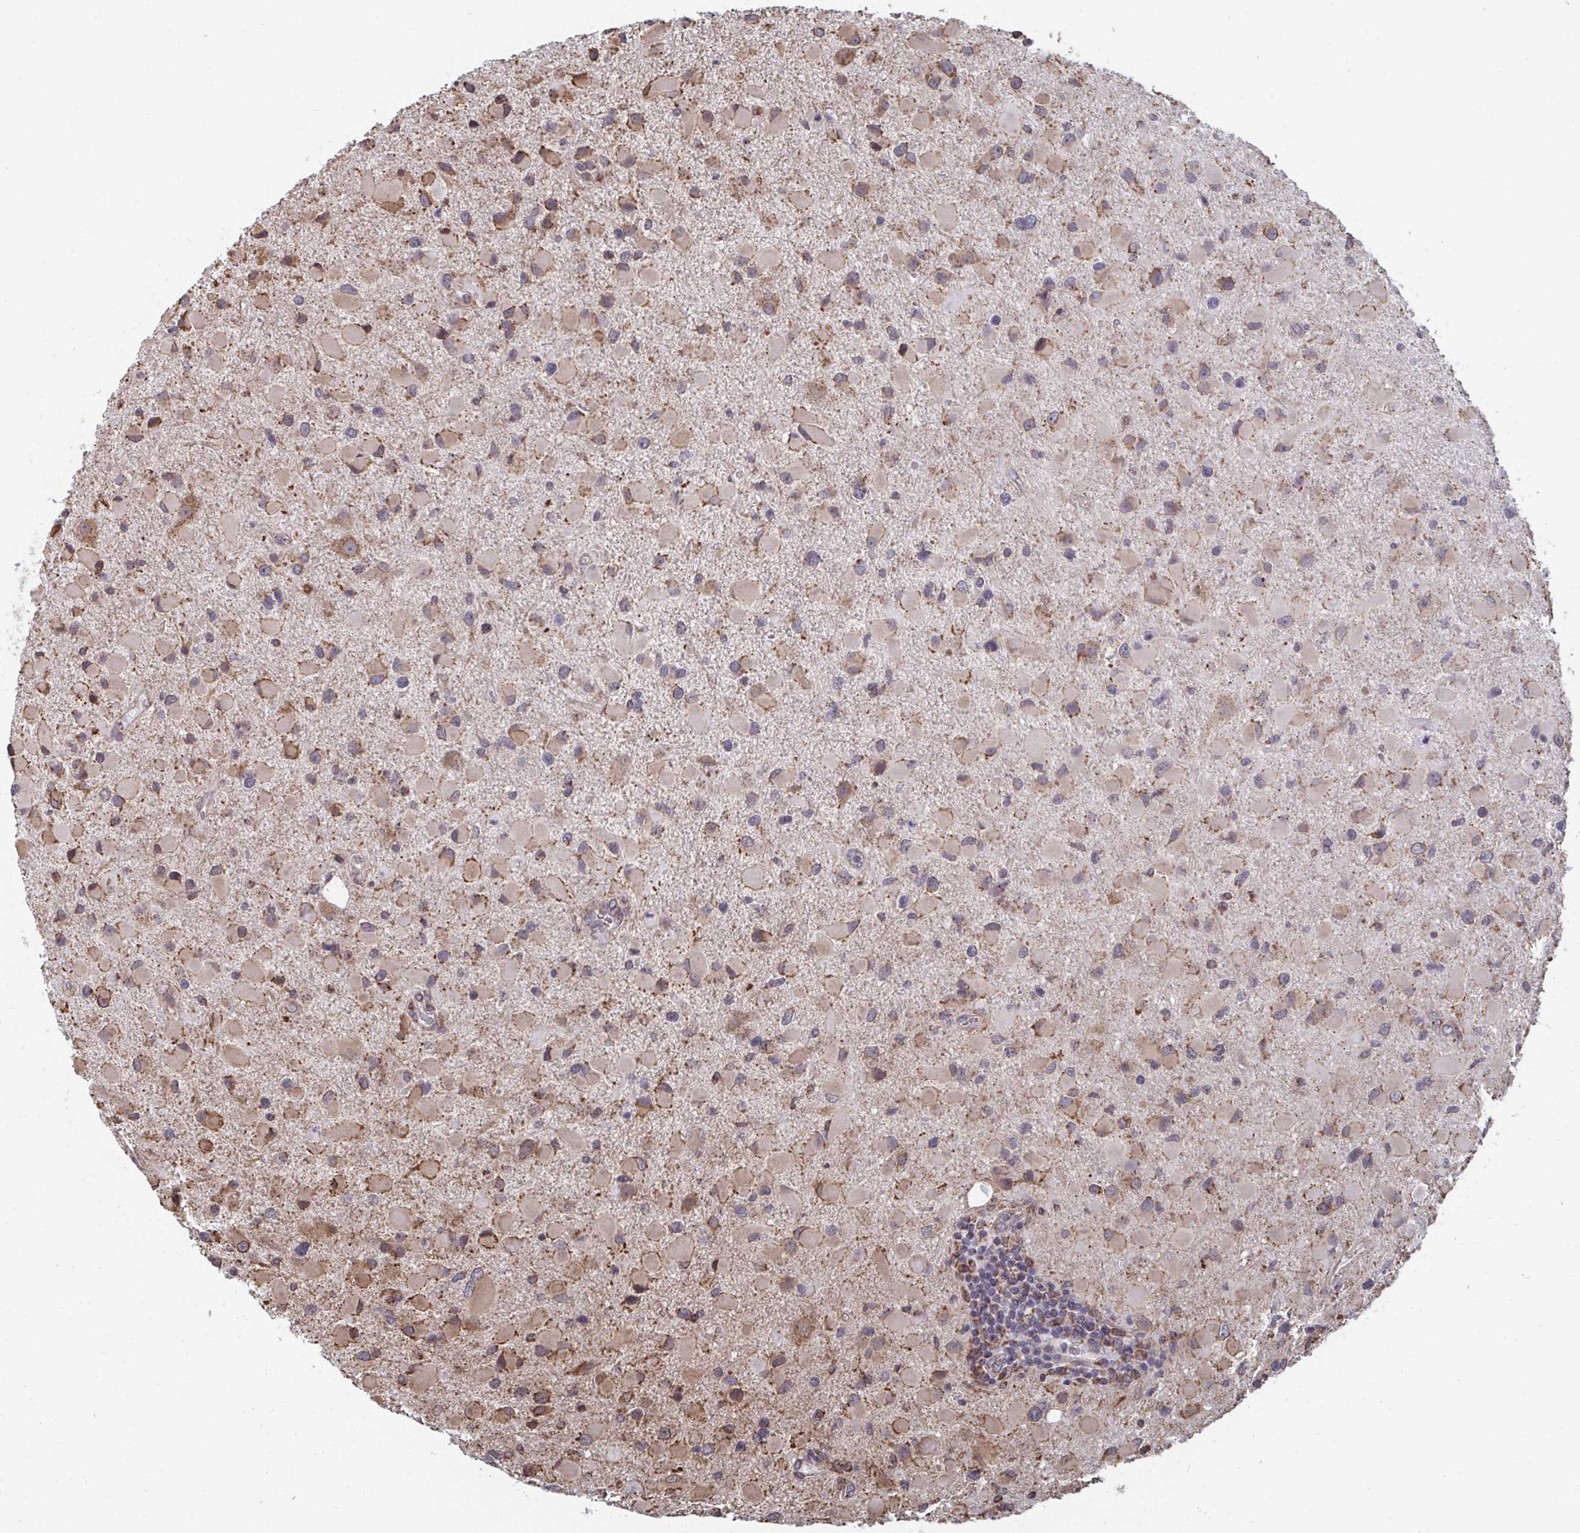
{"staining": {"intensity": "negative", "quantity": "none", "location": "none"}, "tissue": "glioma", "cell_type": "Tumor cells", "image_type": "cancer", "snomed": [{"axis": "morphology", "description": "Glioma, malignant, Low grade"}, {"axis": "topography", "description": "Brain"}], "caption": "IHC photomicrograph of human glioma stained for a protein (brown), which reveals no positivity in tumor cells.", "gene": "ELAVL1", "patient": {"sex": "female", "age": 32}}